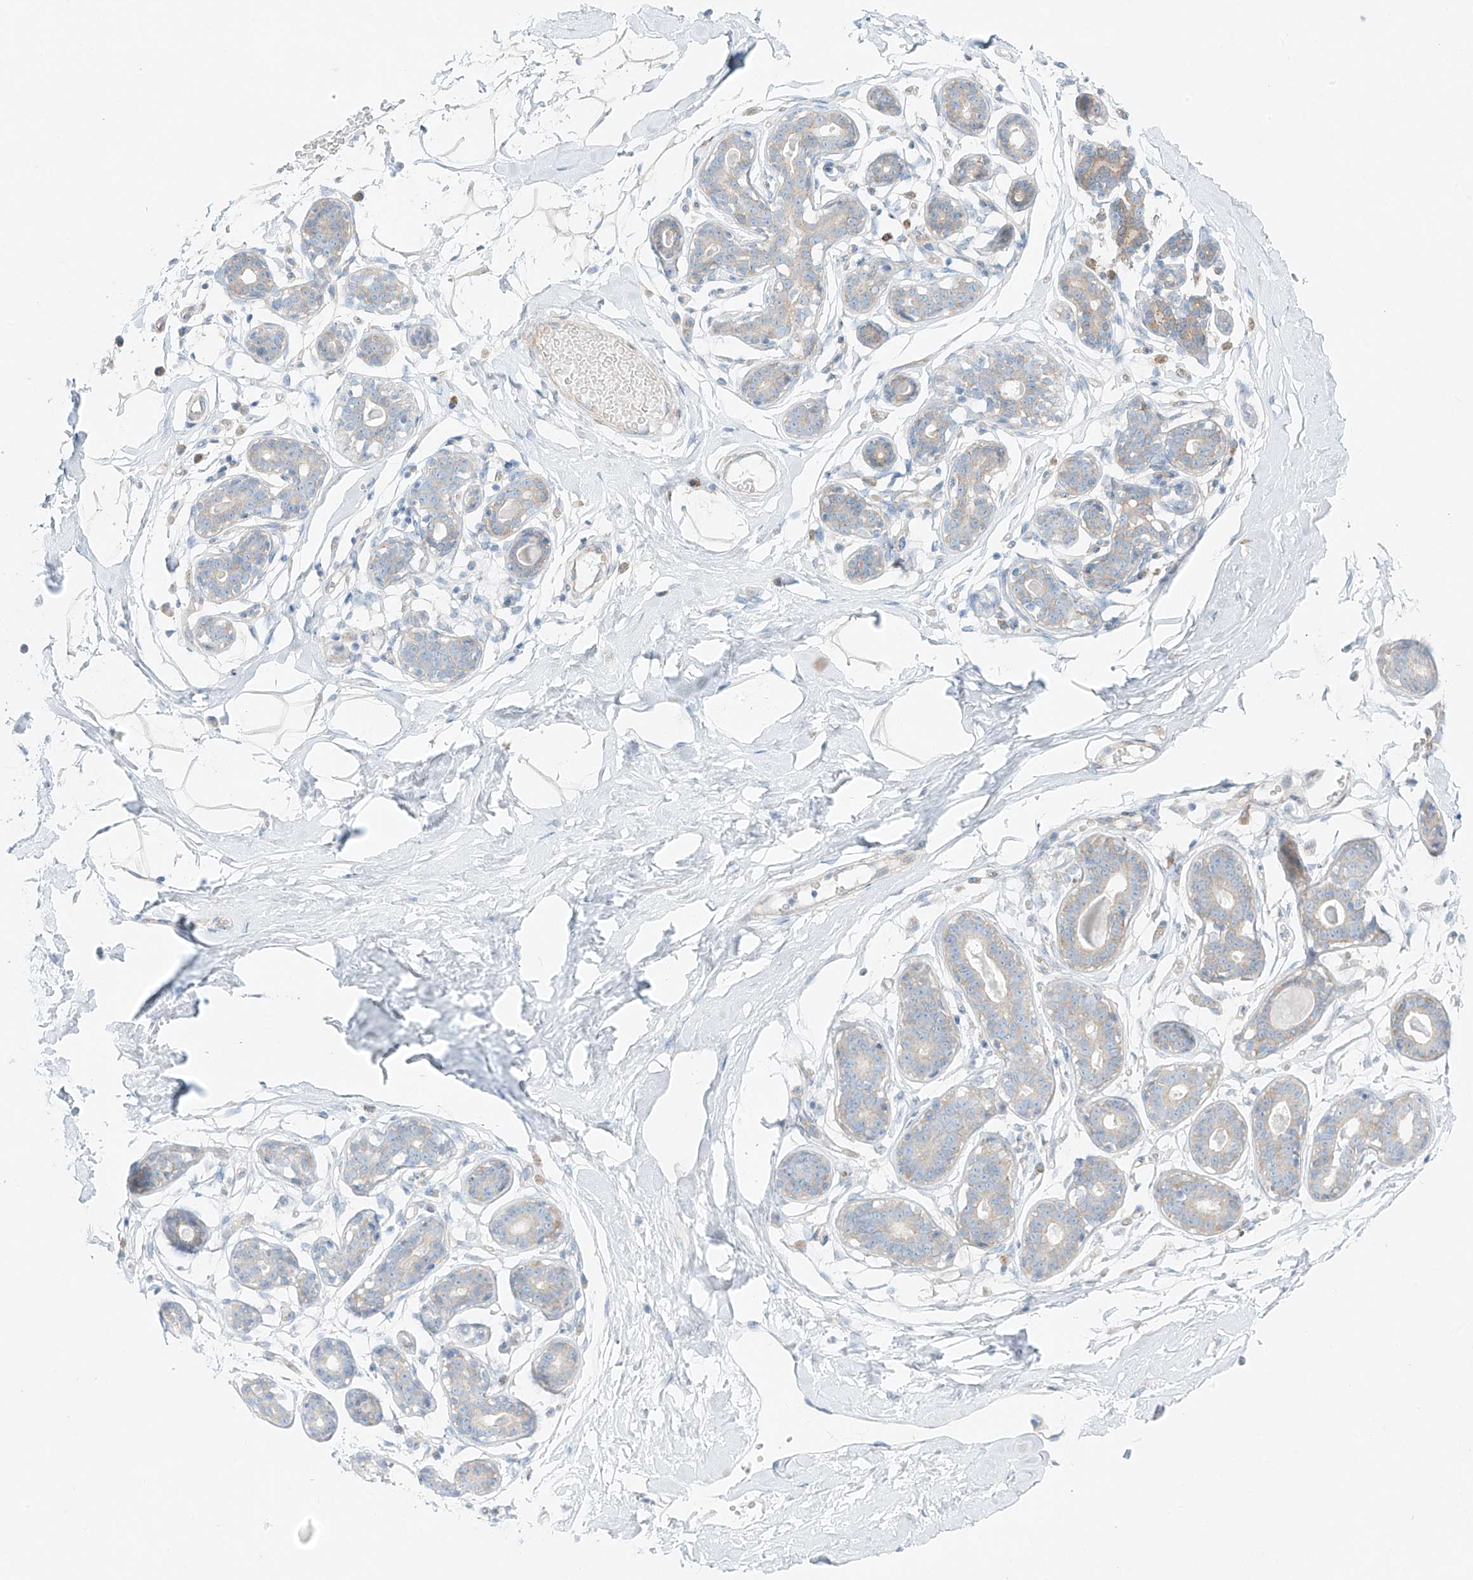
{"staining": {"intensity": "negative", "quantity": "none", "location": "none"}, "tissue": "breast", "cell_type": "Adipocytes", "image_type": "normal", "snomed": [{"axis": "morphology", "description": "Normal tissue, NOS"}, {"axis": "topography", "description": "Breast"}], "caption": "Micrograph shows no significant protein staining in adipocytes of benign breast.", "gene": "EIPR1", "patient": {"sex": "female", "age": 23}}